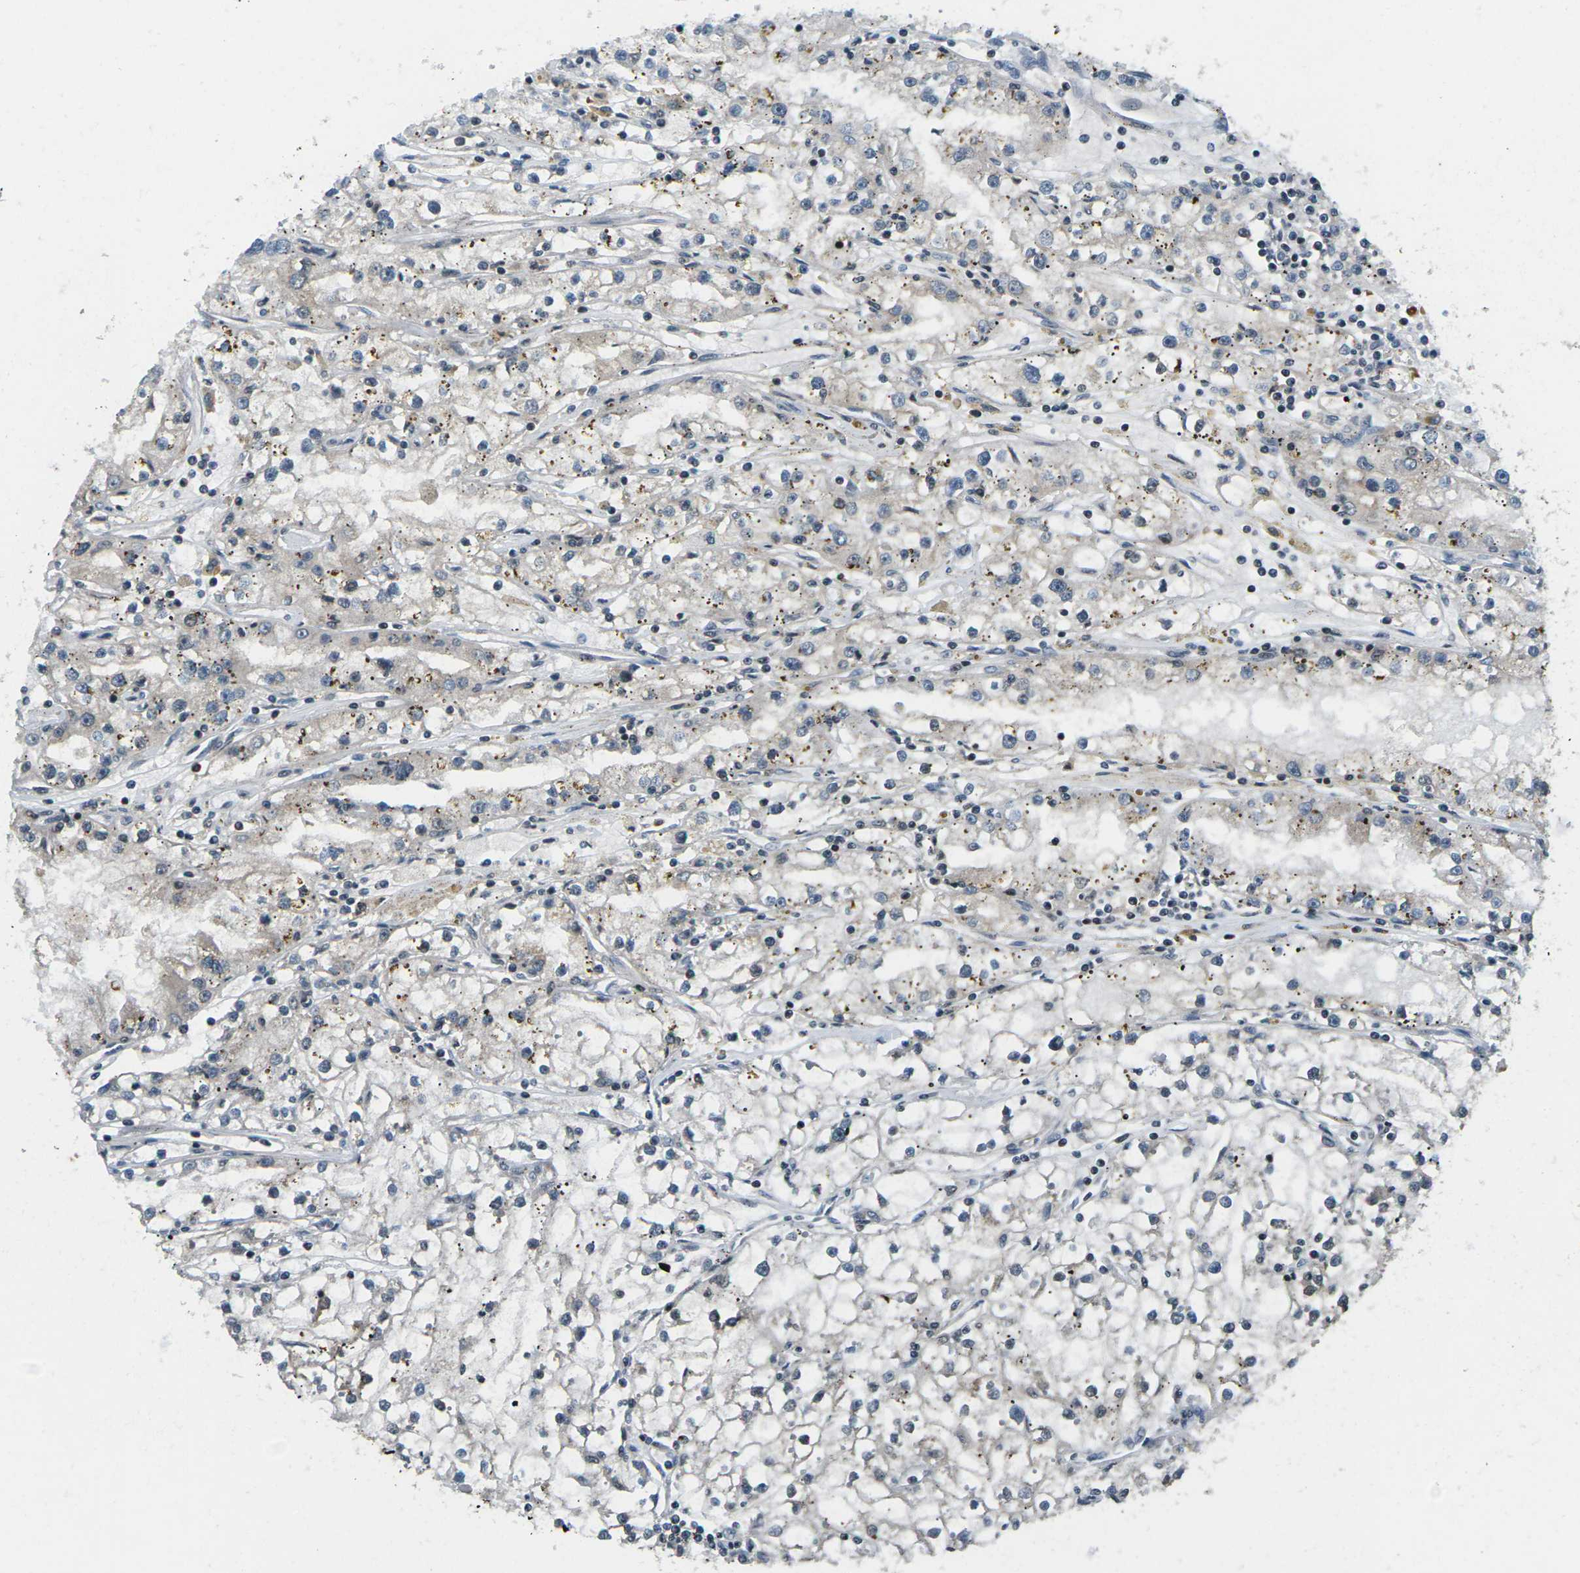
{"staining": {"intensity": "moderate", "quantity": "<25%", "location": "cytoplasmic/membranous,nuclear"}, "tissue": "renal cancer", "cell_type": "Tumor cells", "image_type": "cancer", "snomed": [{"axis": "morphology", "description": "Adenocarcinoma, NOS"}, {"axis": "topography", "description": "Kidney"}], "caption": "The image shows staining of renal cancer, revealing moderate cytoplasmic/membranous and nuclear protein positivity (brown color) within tumor cells. (IHC, brightfield microscopy, high magnification).", "gene": "UBE2S", "patient": {"sex": "male", "age": 56}}